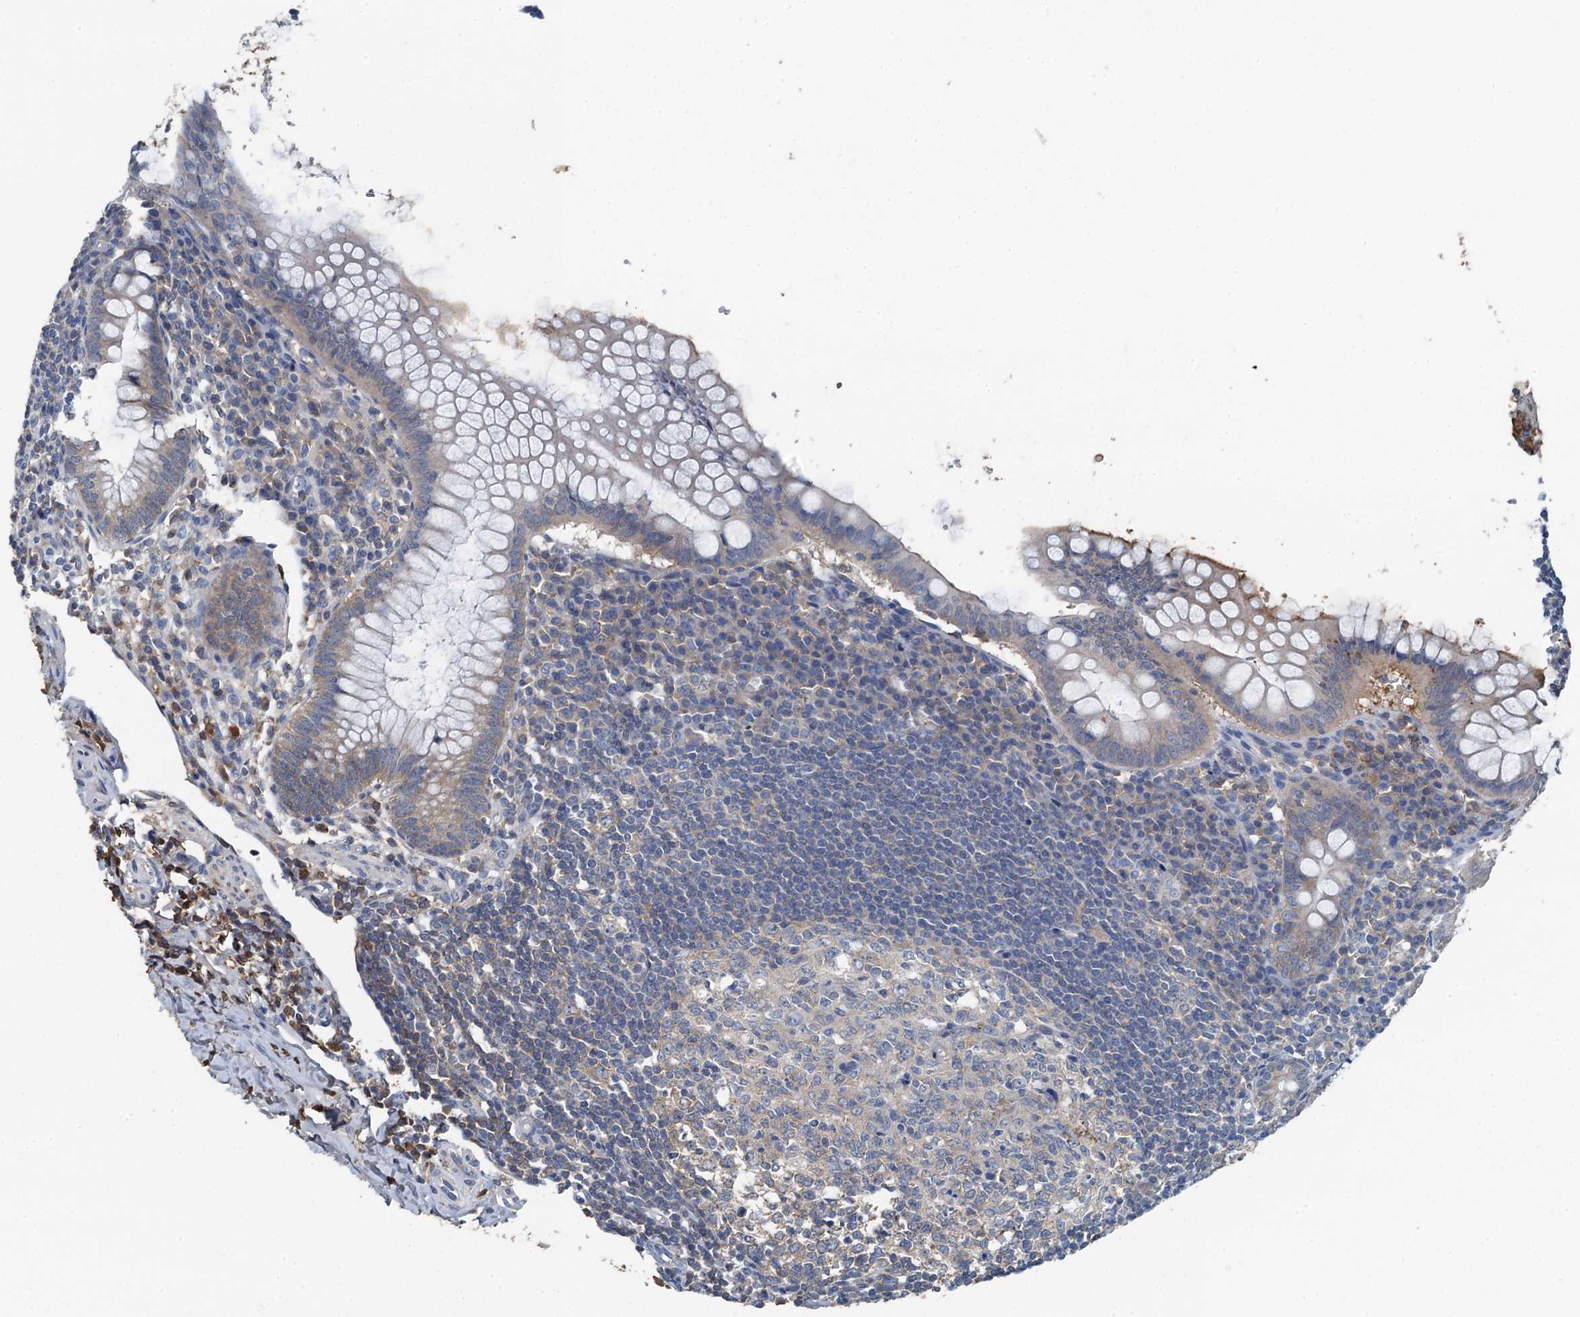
{"staining": {"intensity": "weak", "quantity": "25%-75%", "location": "cytoplasmic/membranous"}, "tissue": "appendix", "cell_type": "Glandular cells", "image_type": "normal", "snomed": [{"axis": "morphology", "description": "Normal tissue, NOS"}, {"axis": "topography", "description": "Appendix"}], "caption": "IHC of unremarkable human appendix shows low levels of weak cytoplasmic/membranous positivity in approximately 25%-75% of glandular cells. (DAB (3,3'-diaminobenzidine) = brown stain, brightfield microscopy at high magnification).", "gene": "LSM14B", "patient": {"sex": "female", "age": 33}}